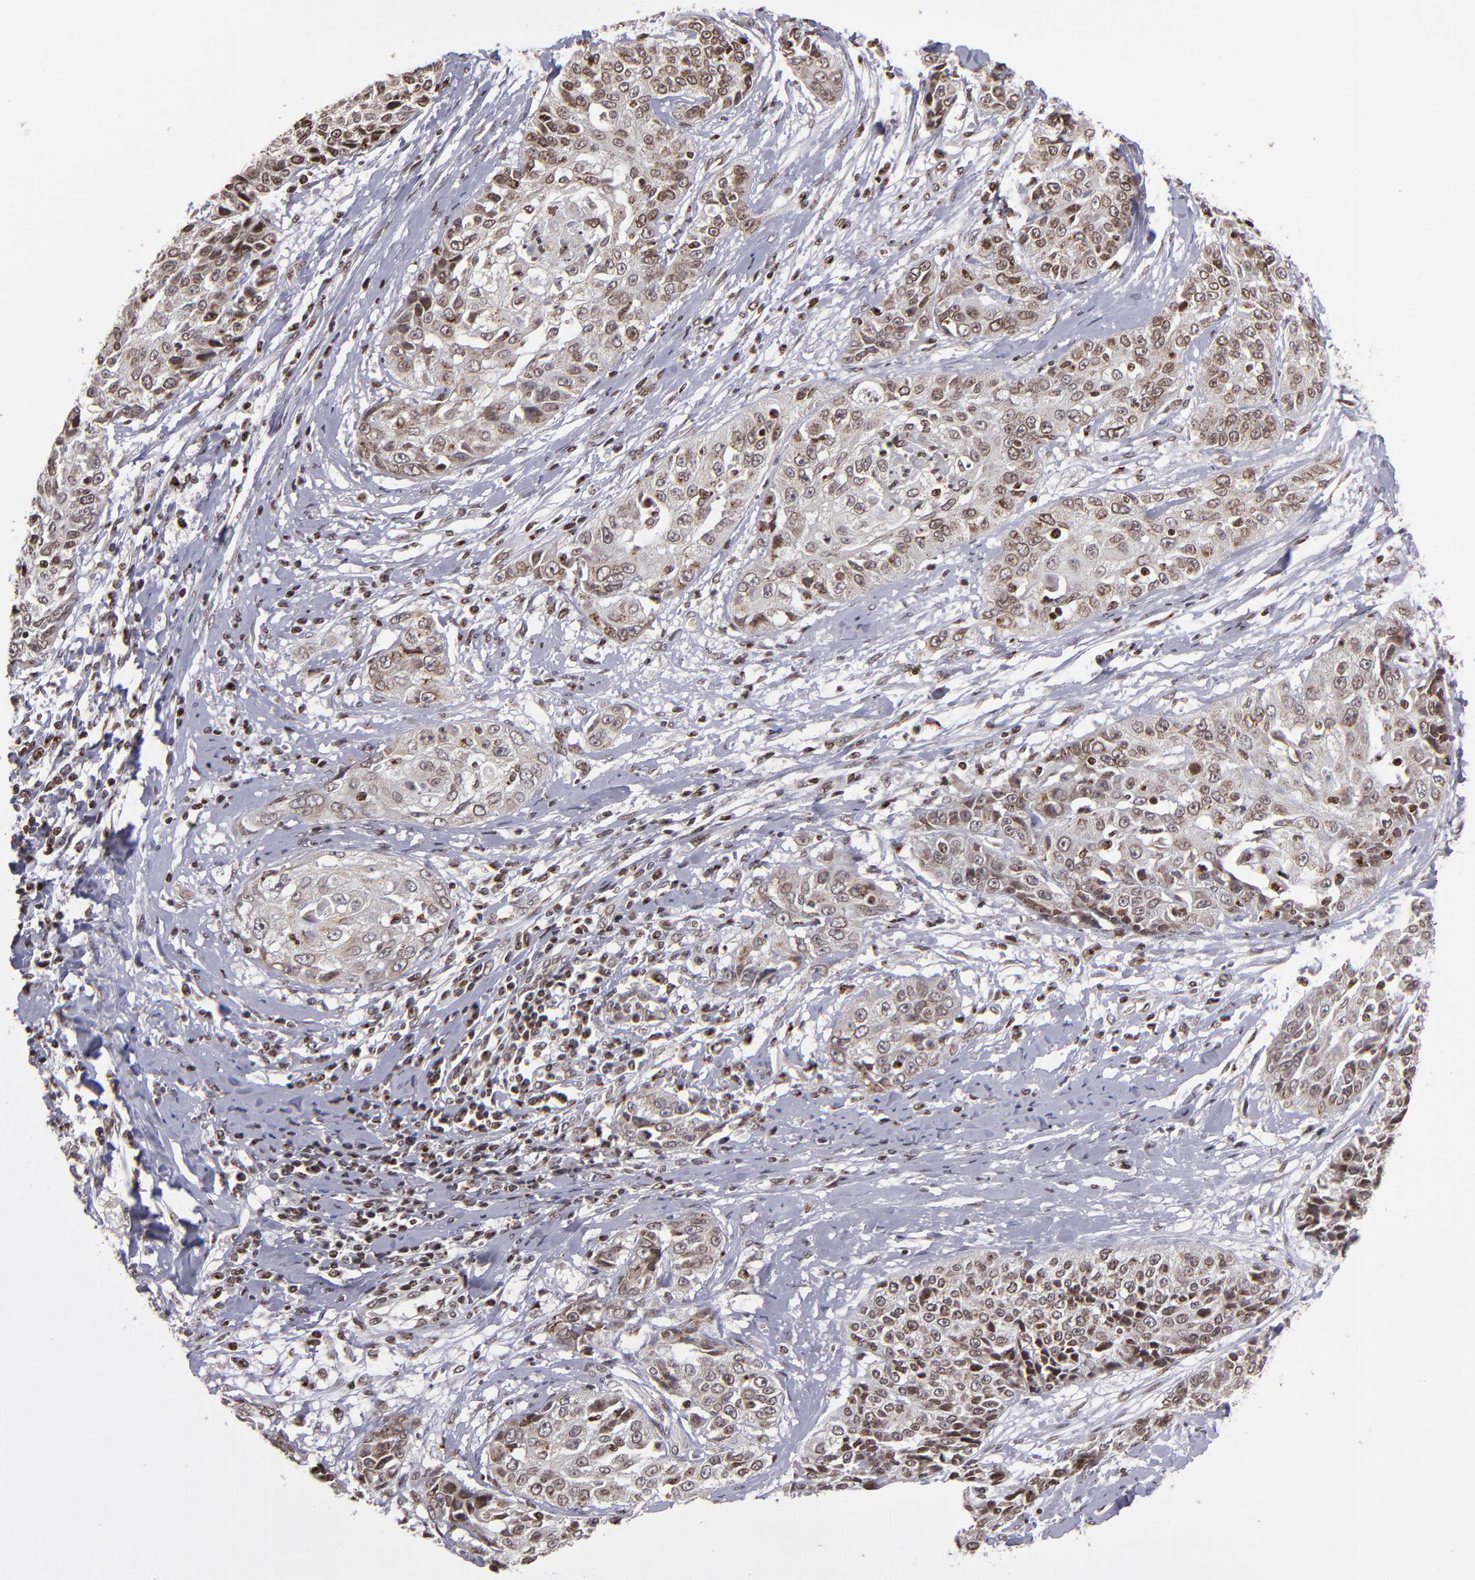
{"staining": {"intensity": "moderate", "quantity": ">75%", "location": "cytoplasmic/membranous,nuclear"}, "tissue": "cervical cancer", "cell_type": "Tumor cells", "image_type": "cancer", "snomed": [{"axis": "morphology", "description": "Squamous cell carcinoma, NOS"}, {"axis": "topography", "description": "Cervix"}], "caption": "DAB (3,3'-diaminobenzidine) immunohistochemical staining of cervical cancer (squamous cell carcinoma) exhibits moderate cytoplasmic/membranous and nuclear protein positivity in approximately >75% of tumor cells.", "gene": "CSDC2", "patient": {"sex": "female", "age": 64}}